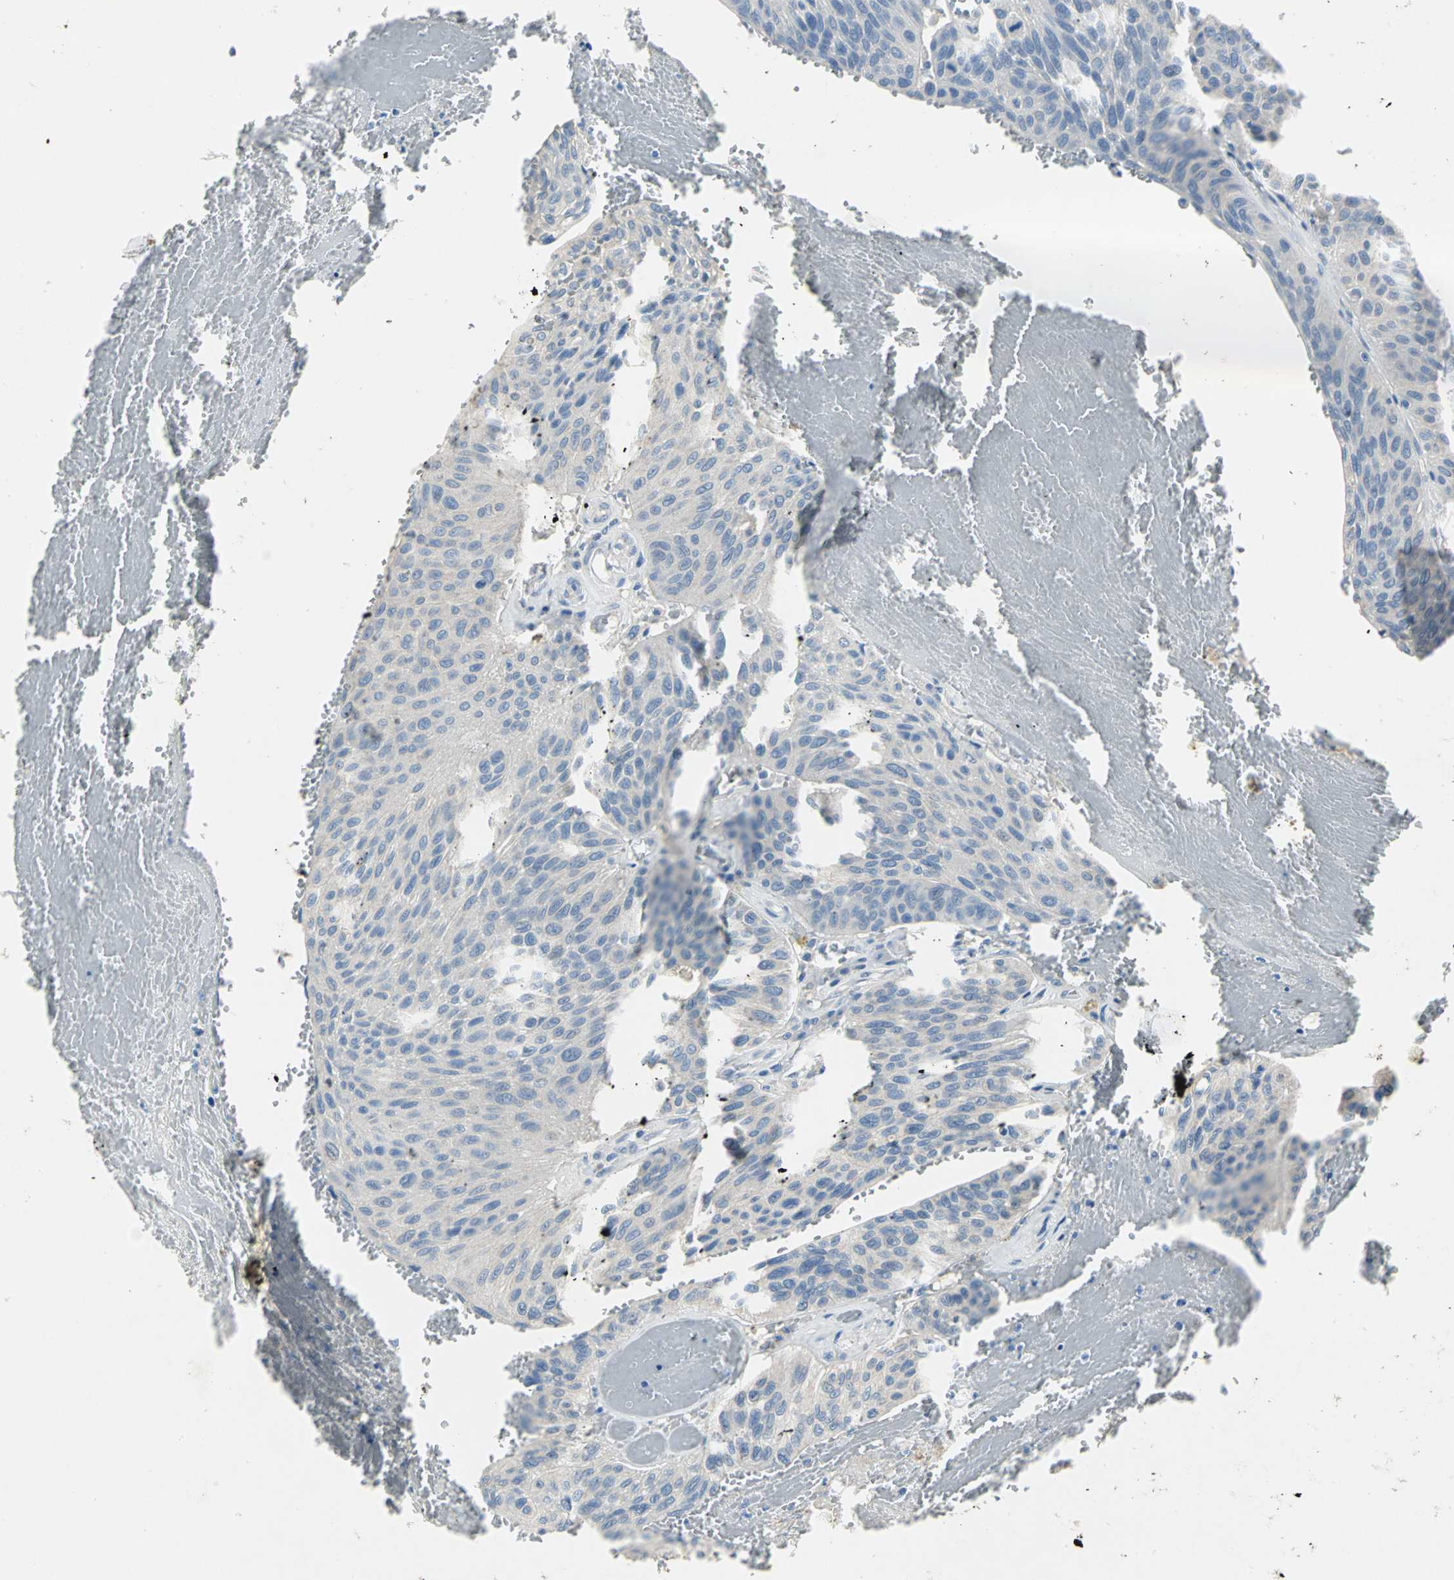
{"staining": {"intensity": "negative", "quantity": "none", "location": "none"}, "tissue": "urothelial cancer", "cell_type": "Tumor cells", "image_type": "cancer", "snomed": [{"axis": "morphology", "description": "Urothelial carcinoma, High grade"}, {"axis": "topography", "description": "Urinary bladder"}], "caption": "The photomicrograph demonstrates no staining of tumor cells in urothelial carcinoma (high-grade). (Stains: DAB IHC with hematoxylin counter stain, Microscopy: brightfield microscopy at high magnification).", "gene": "EFNB3", "patient": {"sex": "male", "age": 66}}